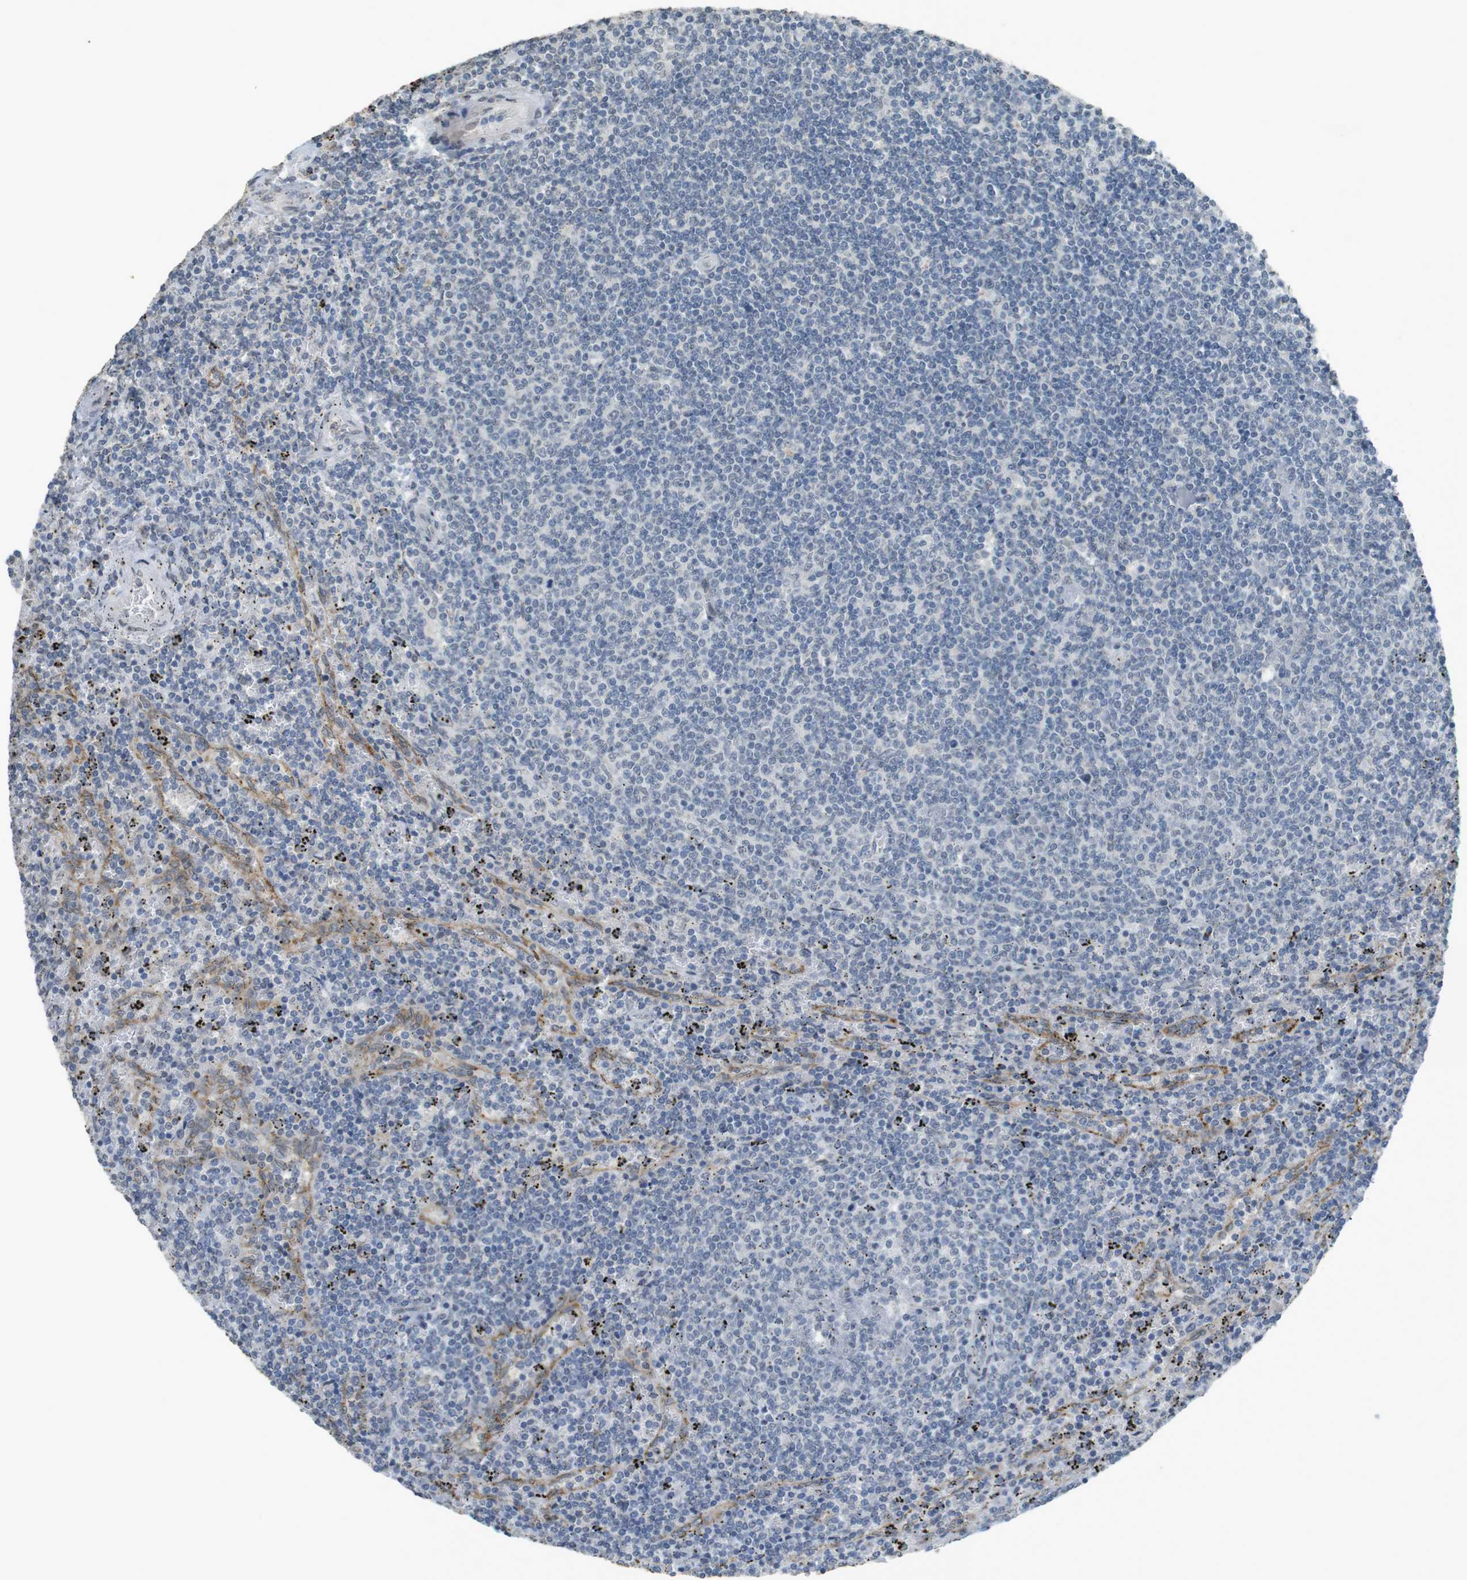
{"staining": {"intensity": "negative", "quantity": "none", "location": "none"}, "tissue": "lymphoma", "cell_type": "Tumor cells", "image_type": "cancer", "snomed": [{"axis": "morphology", "description": "Malignant lymphoma, non-Hodgkin's type, Low grade"}, {"axis": "topography", "description": "Spleen"}], "caption": "Lymphoma was stained to show a protein in brown. There is no significant staining in tumor cells.", "gene": "FZD10", "patient": {"sex": "female", "age": 50}}